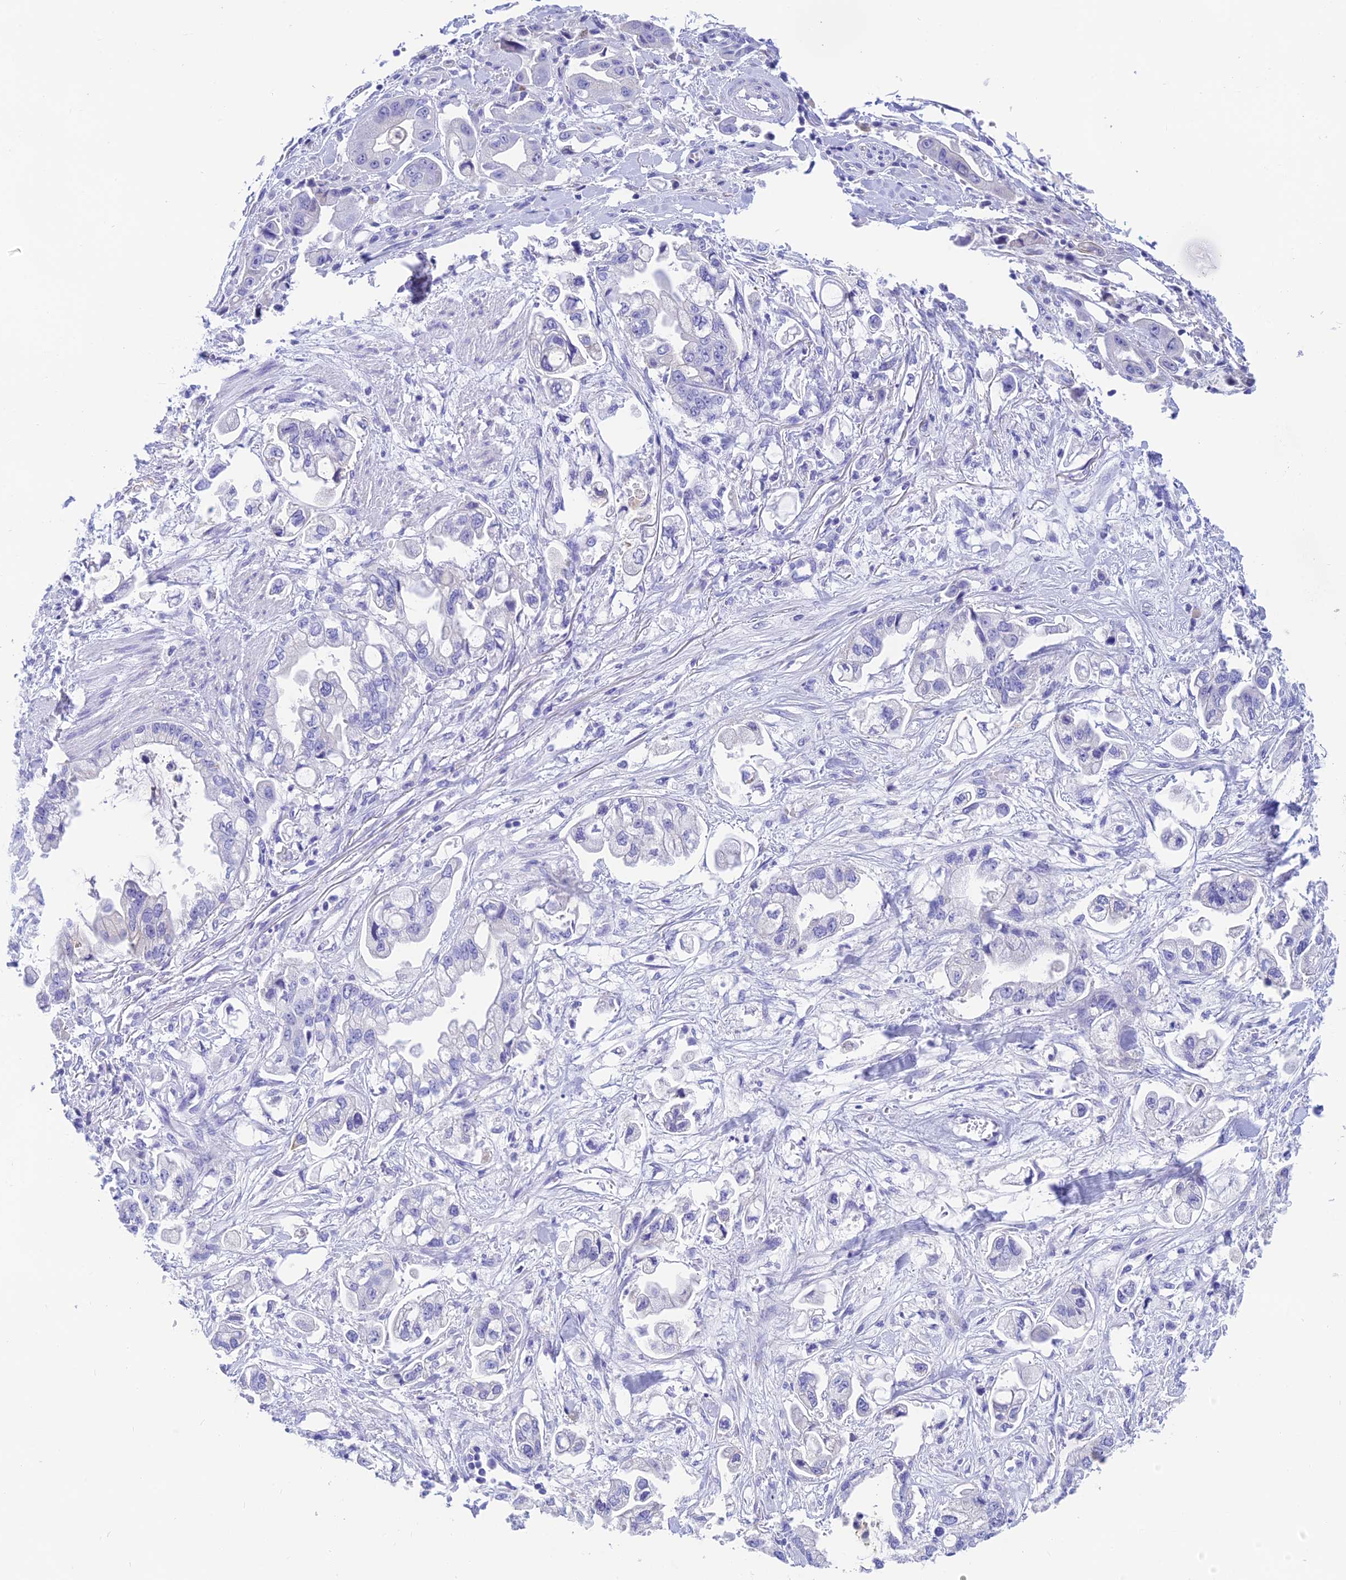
{"staining": {"intensity": "negative", "quantity": "none", "location": "none"}, "tissue": "stomach cancer", "cell_type": "Tumor cells", "image_type": "cancer", "snomed": [{"axis": "morphology", "description": "Adenocarcinoma, NOS"}, {"axis": "topography", "description": "Stomach"}], "caption": "Immunohistochemistry (IHC) histopathology image of neoplastic tissue: human stomach adenocarcinoma stained with DAB displays no significant protein staining in tumor cells.", "gene": "KDELR3", "patient": {"sex": "male", "age": 62}}